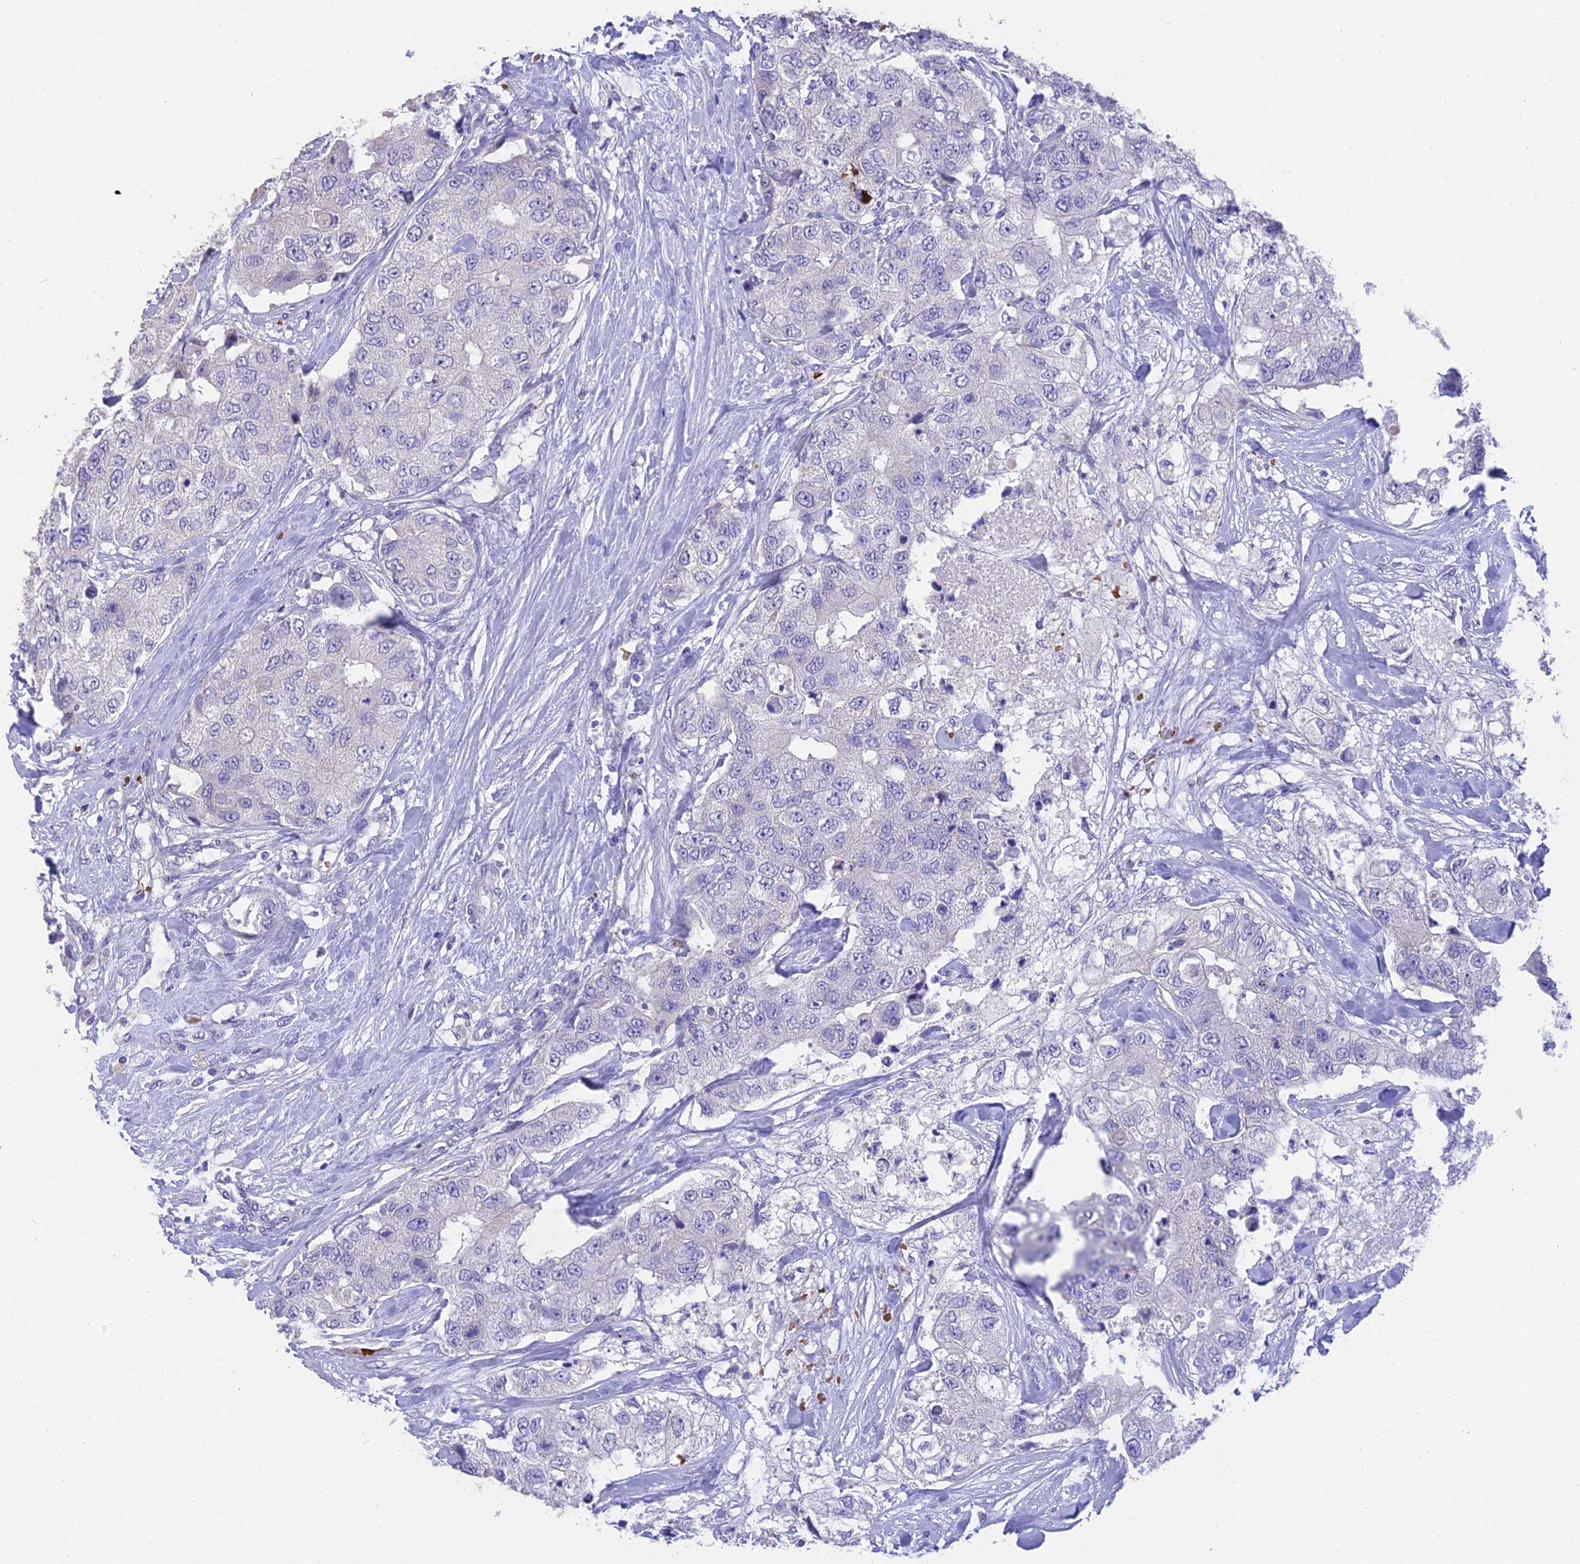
{"staining": {"intensity": "negative", "quantity": "none", "location": "none"}, "tissue": "breast cancer", "cell_type": "Tumor cells", "image_type": "cancer", "snomed": [{"axis": "morphology", "description": "Duct carcinoma"}, {"axis": "topography", "description": "Breast"}], "caption": "Tumor cells show no significant expression in infiltrating ductal carcinoma (breast). Nuclei are stained in blue.", "gene": "TNNC2", "patient": {"sex": "female", "age": 62}}